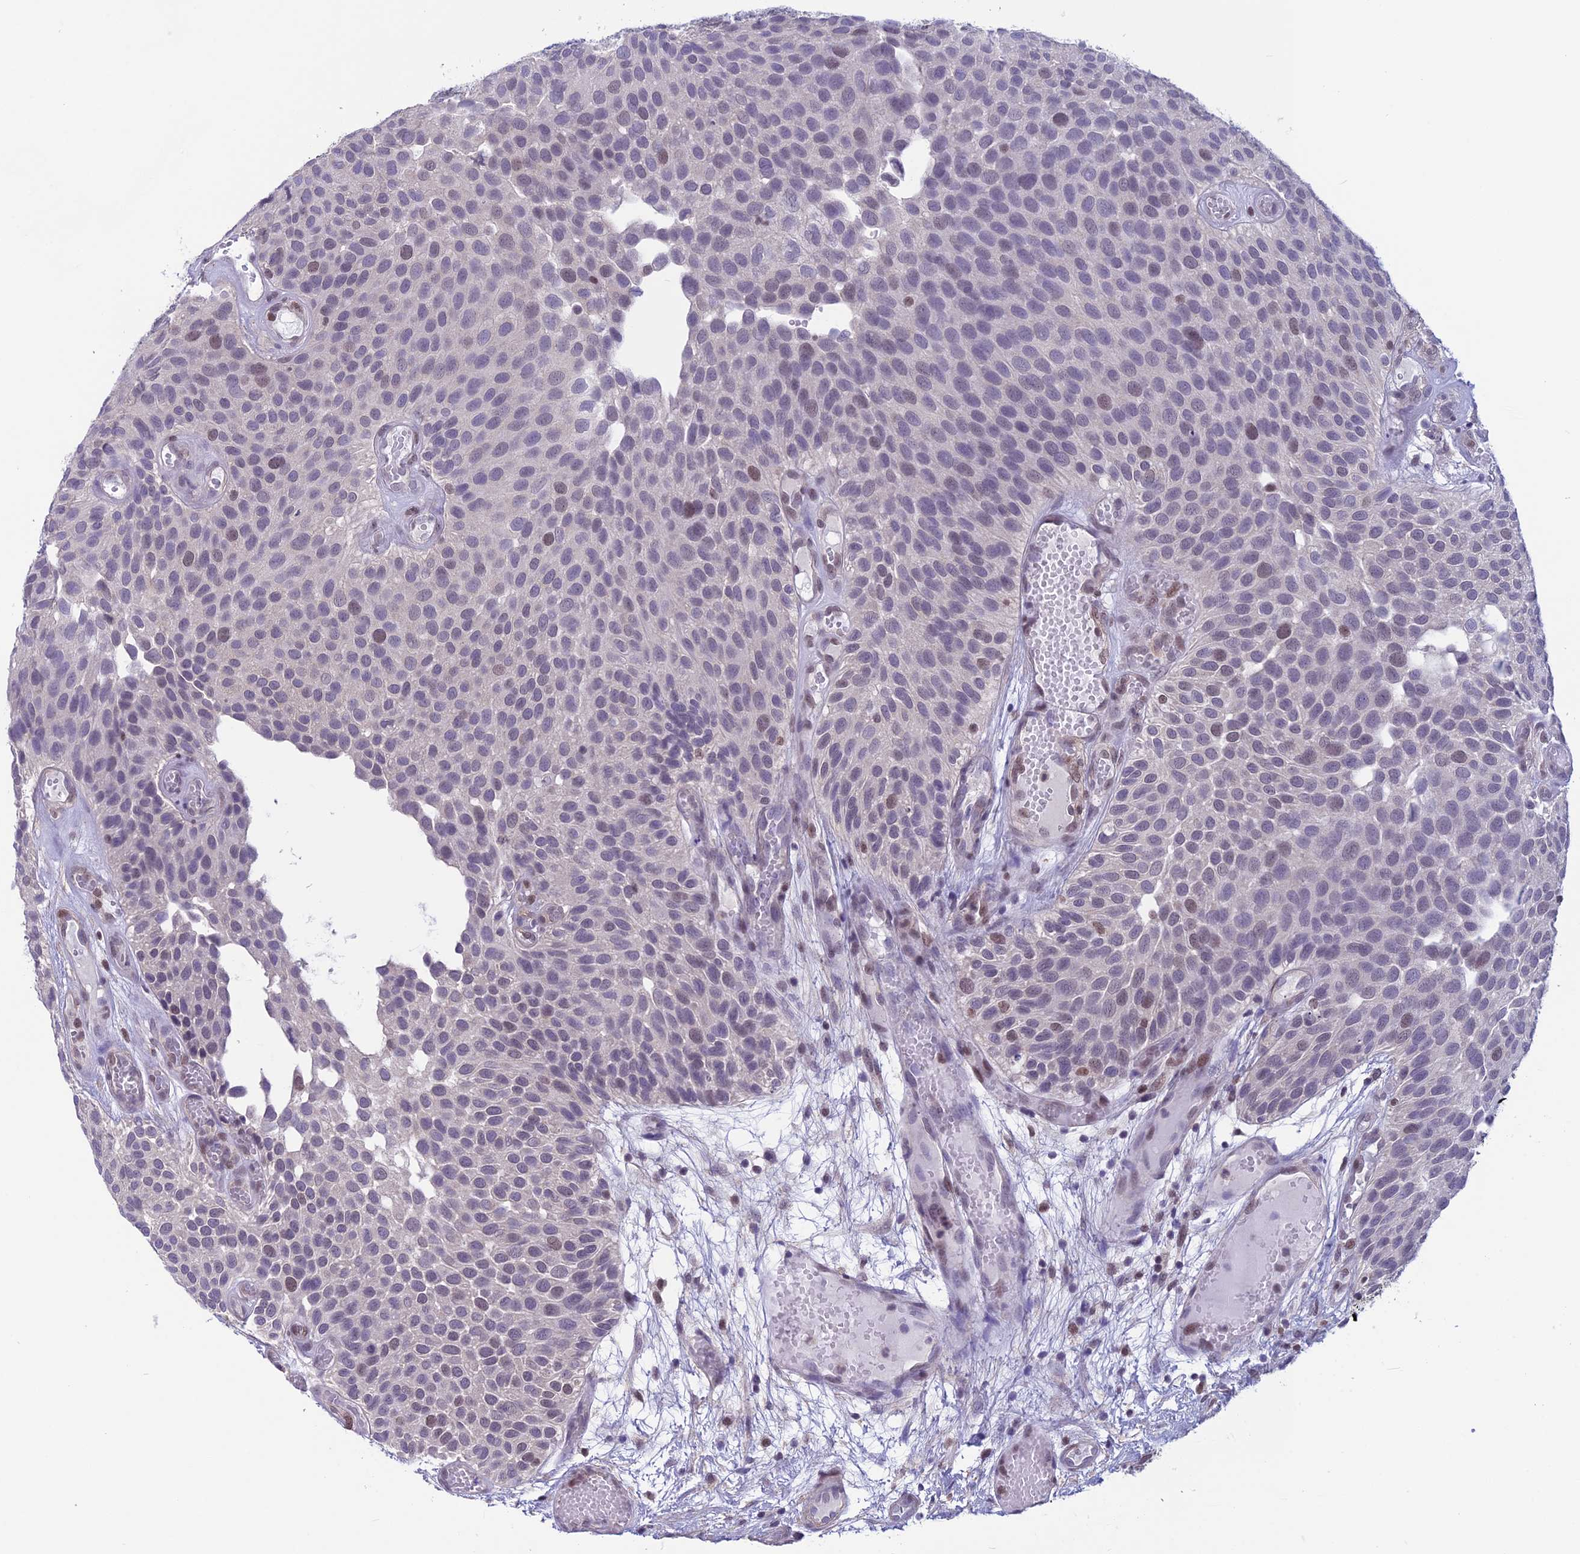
{"staining": {"intensity": "weak", "quantity": "<25%", "location": "nuclear"}, "tissue": "urothelial cancer", "cell_type": "Tumor cells", "image_type": "cancer", "snomed": [{"axis": "morphology", "description": "Urothelial carcinoma, Low grade"}, {"axis": "topography", "description": "Urinary bladder"}], "caption": "This photomicrograph is of urothelial carcinoma (low-grade) stained with immunohistochemistry (IHC) to label a protein in brown with the nuclei are counter-stained blue. There is no expression in tumor cells.", "gene": "MIS12", "patient": {"sex": "male", "age": 89}}